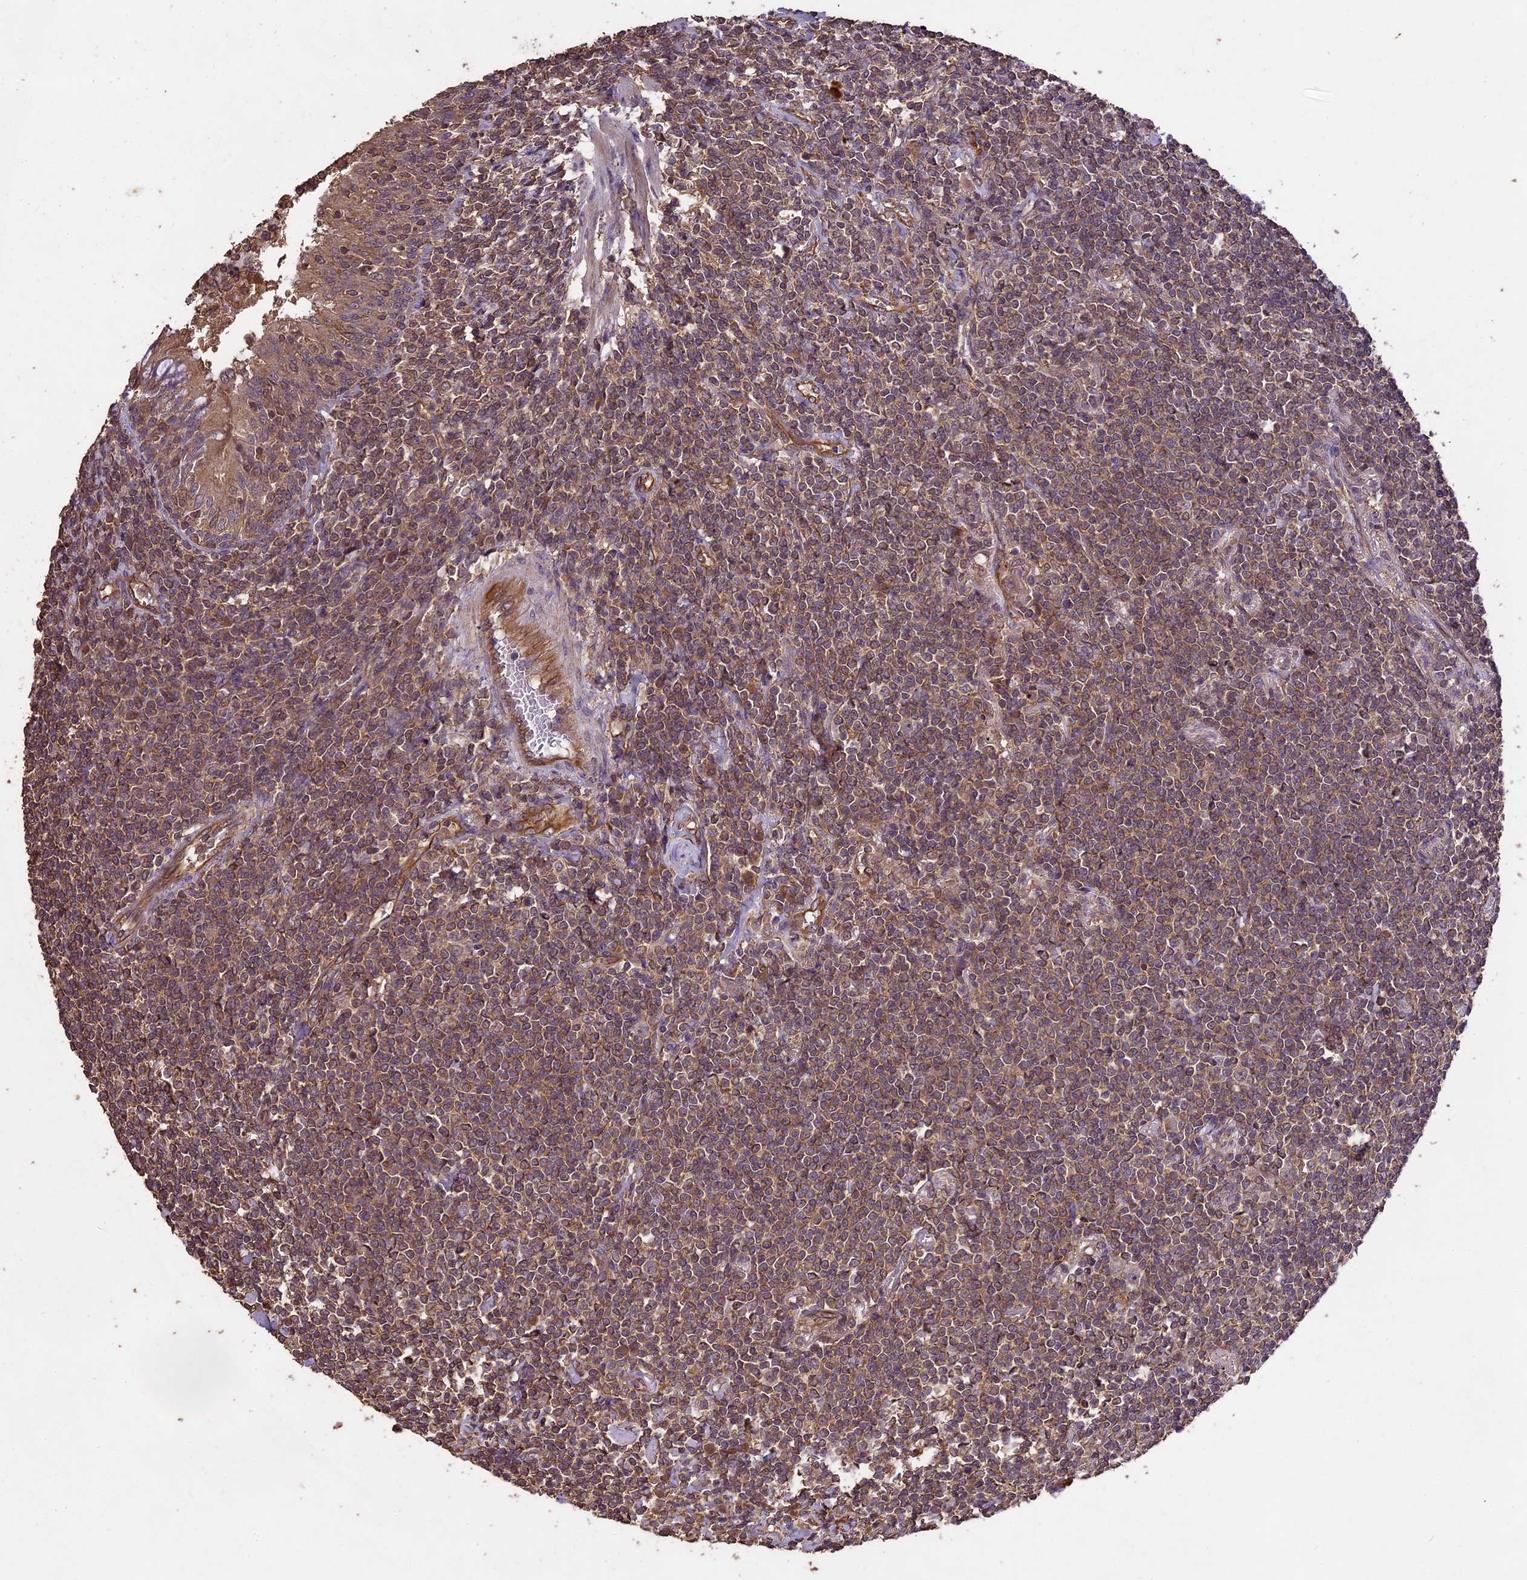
{"staining": {"intensity": "moderate", "quantity": ">75%", "location": "cytoplasmic/membranous"}, "tissue": "lymphoma", "cell_type": "Tumor cells", "image_type": "cancer", "snomed": [{"axis": "morphology", "description": "Malignant lymphoma, non-Hodgkin's type, Low grade"}, {"axis": "topography", "description": "Lung"}], "caption": "Low-grade malignant lymphoma, non-Hodgkin's type tissue shows moderate cytoplasmic/membranous positivity in approximately >75% of tumor cells, visualized by immunohistochemistry.", "gene": "TTLL10", "patient": {"sex": "female", "age": 71}}